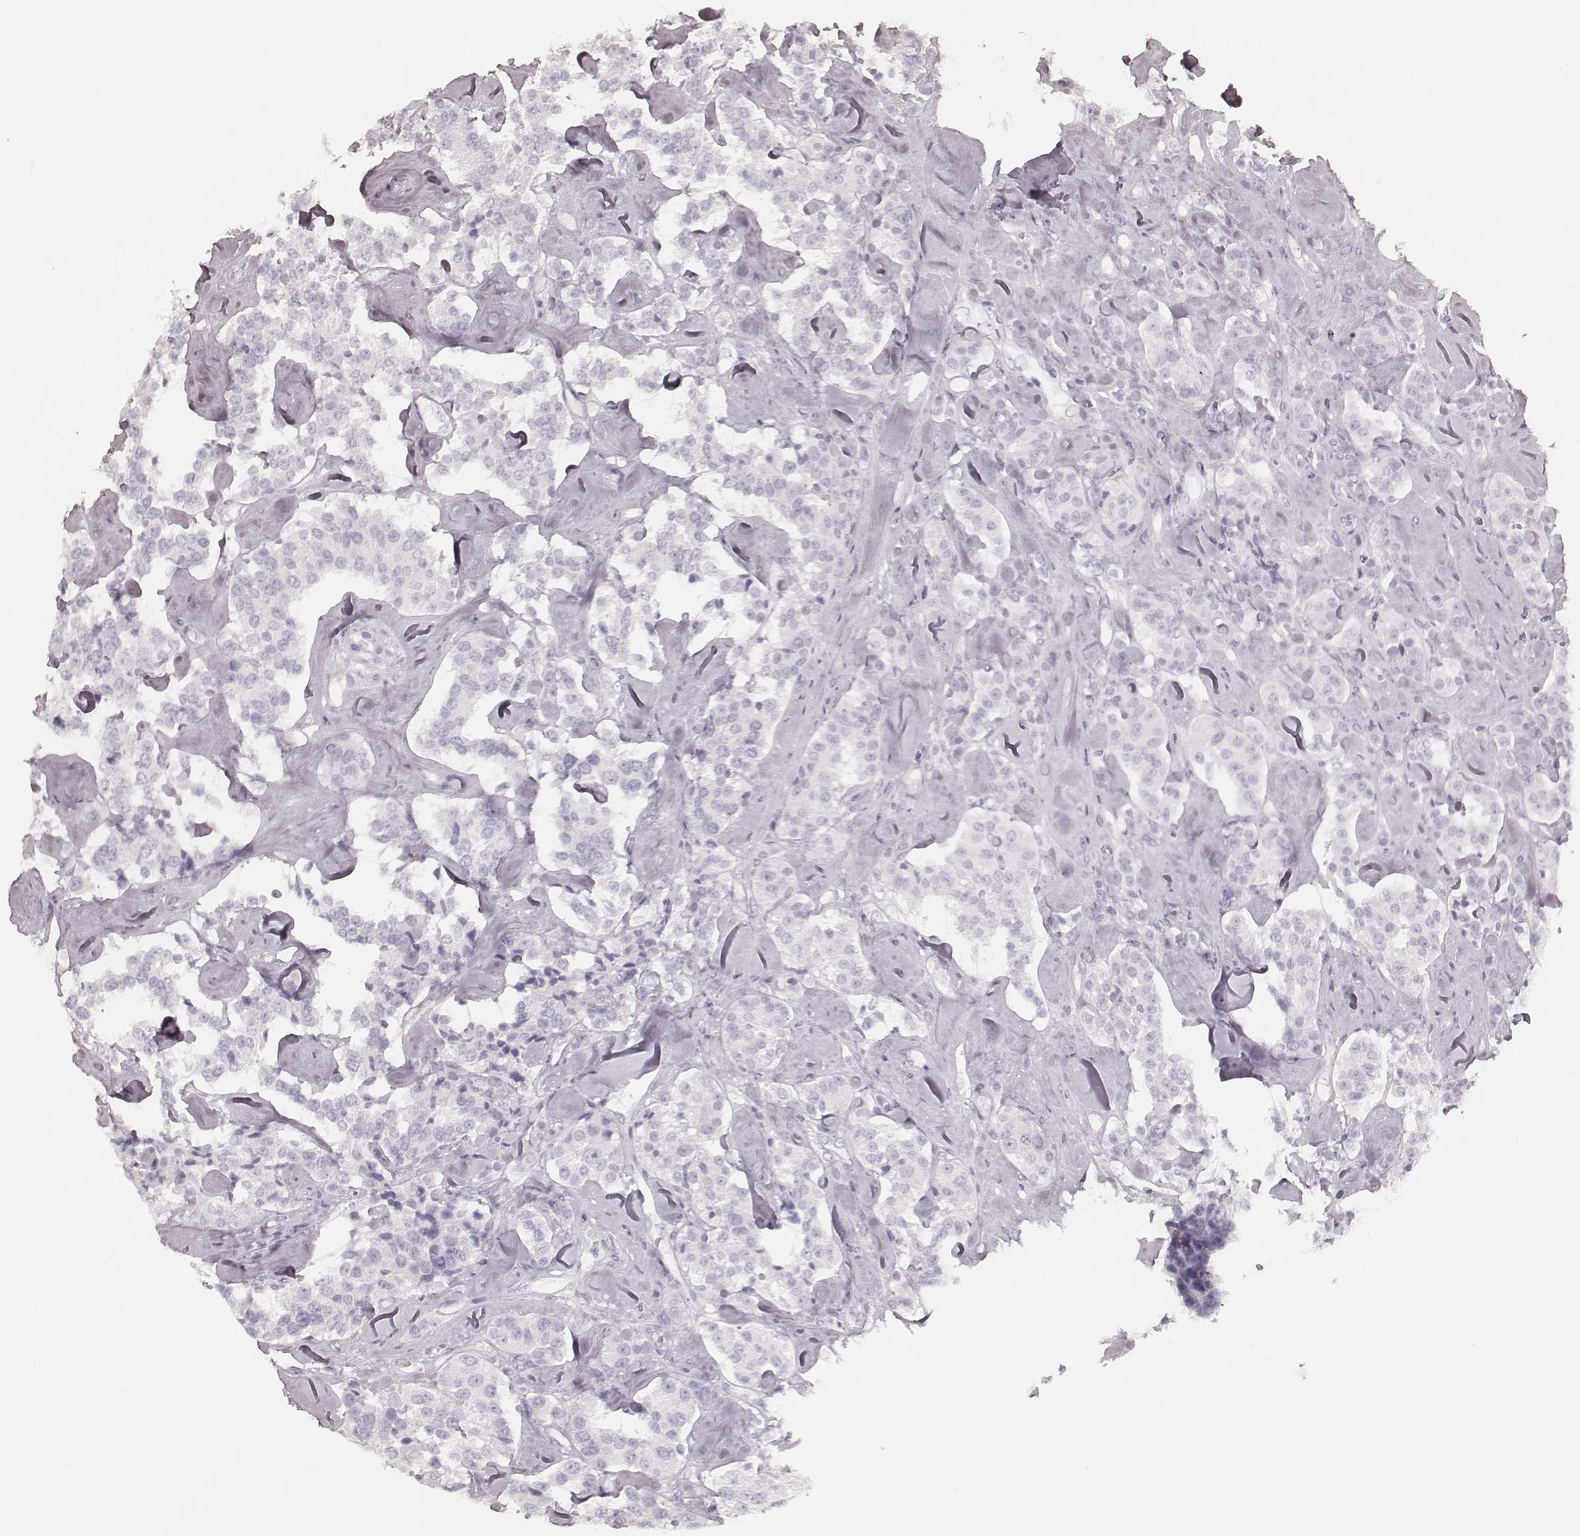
{"staining": {"intensity": "negative", "quantity": "none", "location": "none"}, "tissue": "carcinoid", "cell_type": "Tumor cells", "image_type": "cancer", "snomed": [{"axis": "morphology", "description": "Carcinoid, malignant, NOS"}, {"axis": "topography", "description": "Pancreas"}], "caption": "This is an immunohistochemistry (IHC) image of human malignant carcinoid. There is no expression in tumor cells.", "gene": "KRT82", "patient": {"sex": "male", "age": 41}}